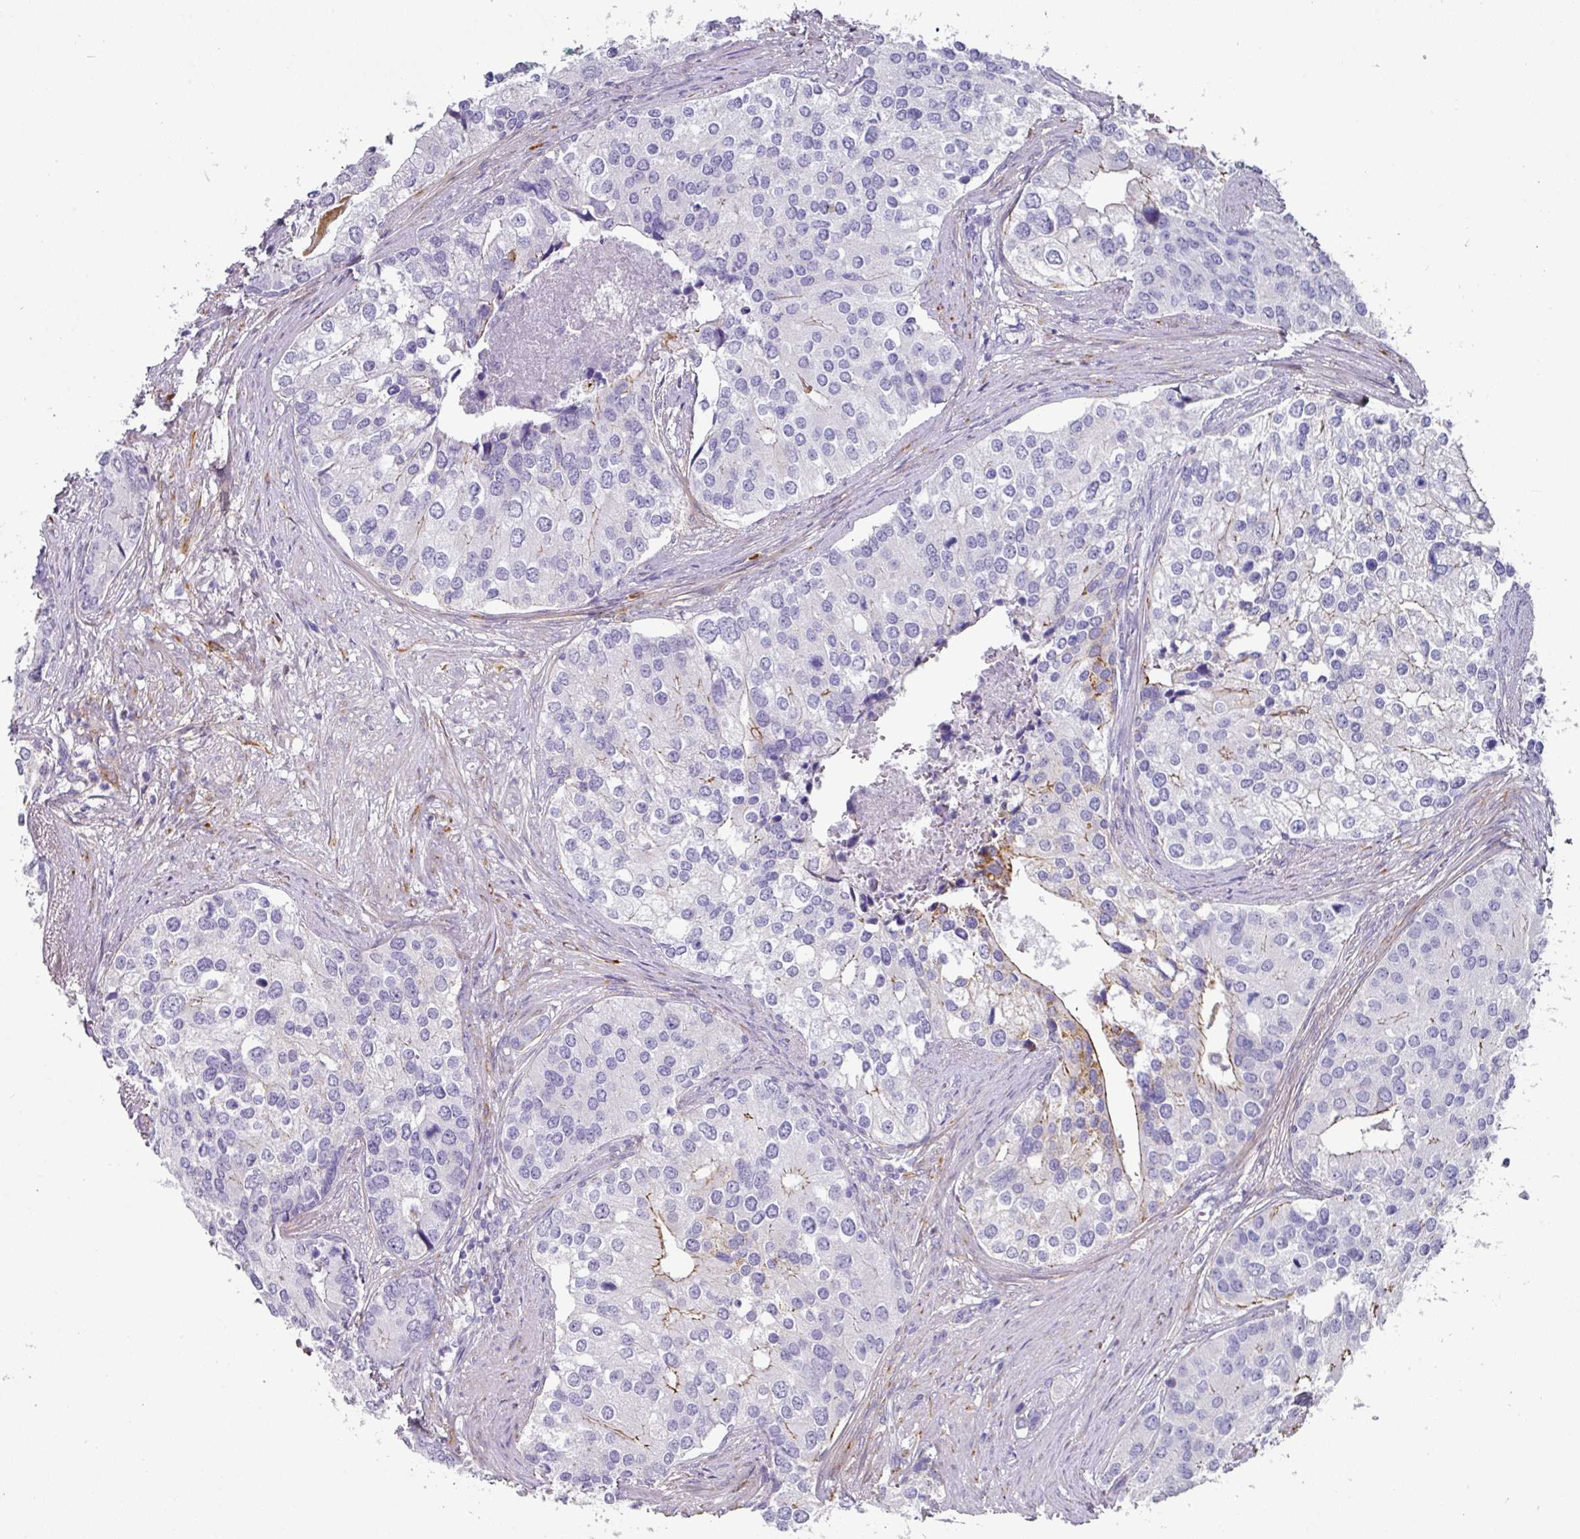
{"staining": {"intensity": "moderate", "quantity": "<25%", "location": "cytoplasmic/membranous"}, "tissue": "prostate cancer", "cell_type": "Tumor cells", "image_type": "cancer", "snomed": [{"axis": "morphology", "description": "Adenocarcinoma, High grade"}, {"axis": "topography", "description": "Prostate"}], "caption": "Human high-grade adenocarcinoma (prostate) stained with a protein marker displays moderate staining in tumor cells.", "gene": "ANKRD29", "patient": {"sex": "male", "age": 62}}